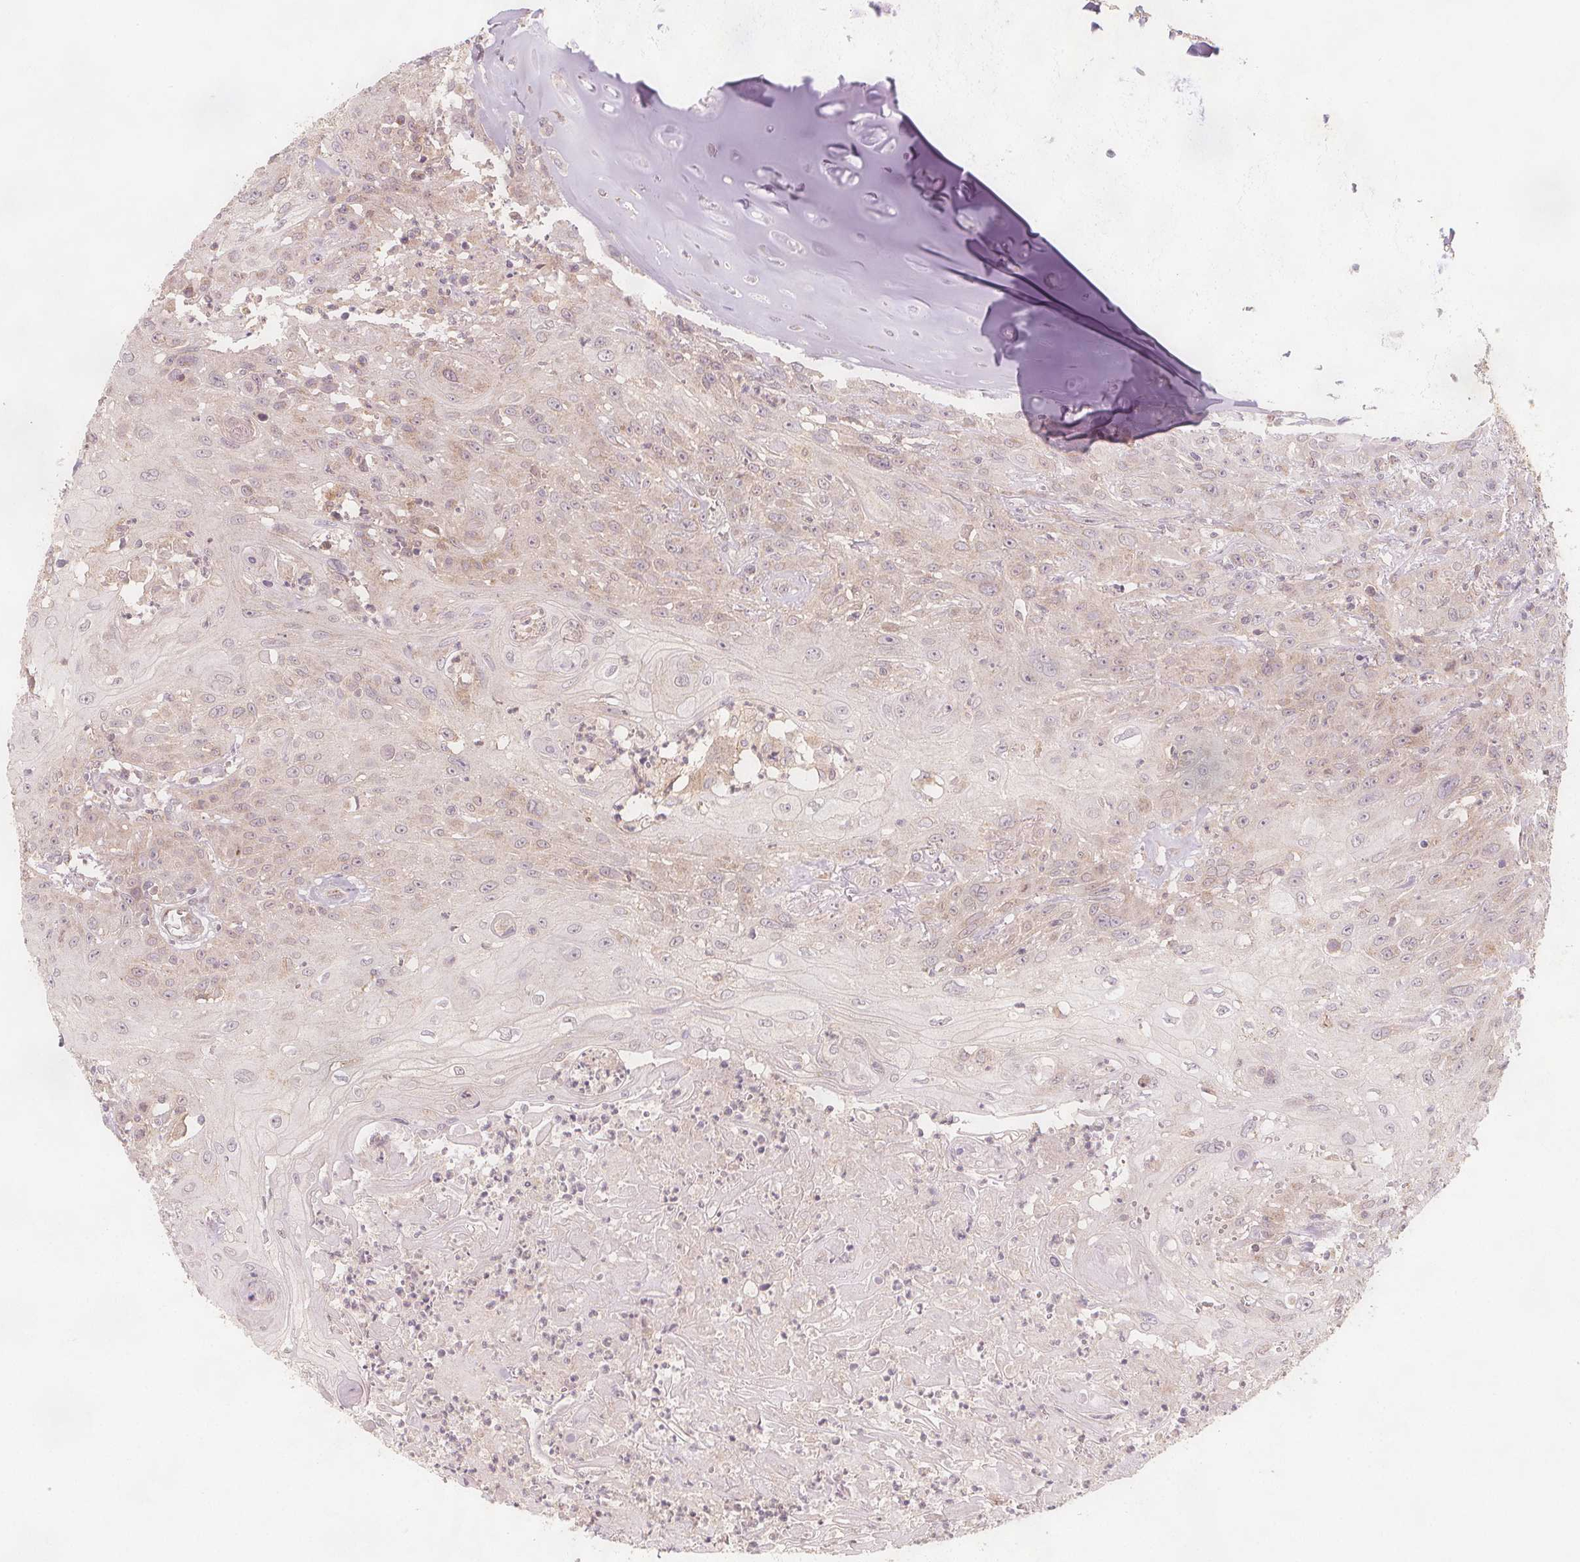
{"staining": {"intensity": "negative", "quantity": "none", "location": "none"}, "tissue": "head and neck cancer", "cell_type": "Tumor cells", "image_type": "cancer", "snomed": [{"axis": "morphology", "description": "Squamous cell carcinoma, NOS"}, {"axis": "topography", "description": "Skin"}, {"axis": "topography", "description": "Head-Neck"}], "caption": "Immunohistochemistry photomicrograph of head and neck cancer stained for a protein (brown), which demonstrates no staining in tumor cells. The staining was performed using DAB to visualize the protein expression in brown, while the nuclei were stained in blue with hematoxylin (Magnification: 20x).", "gene": "NCSTN", "patient": {"sex": "male", "age": 80}}